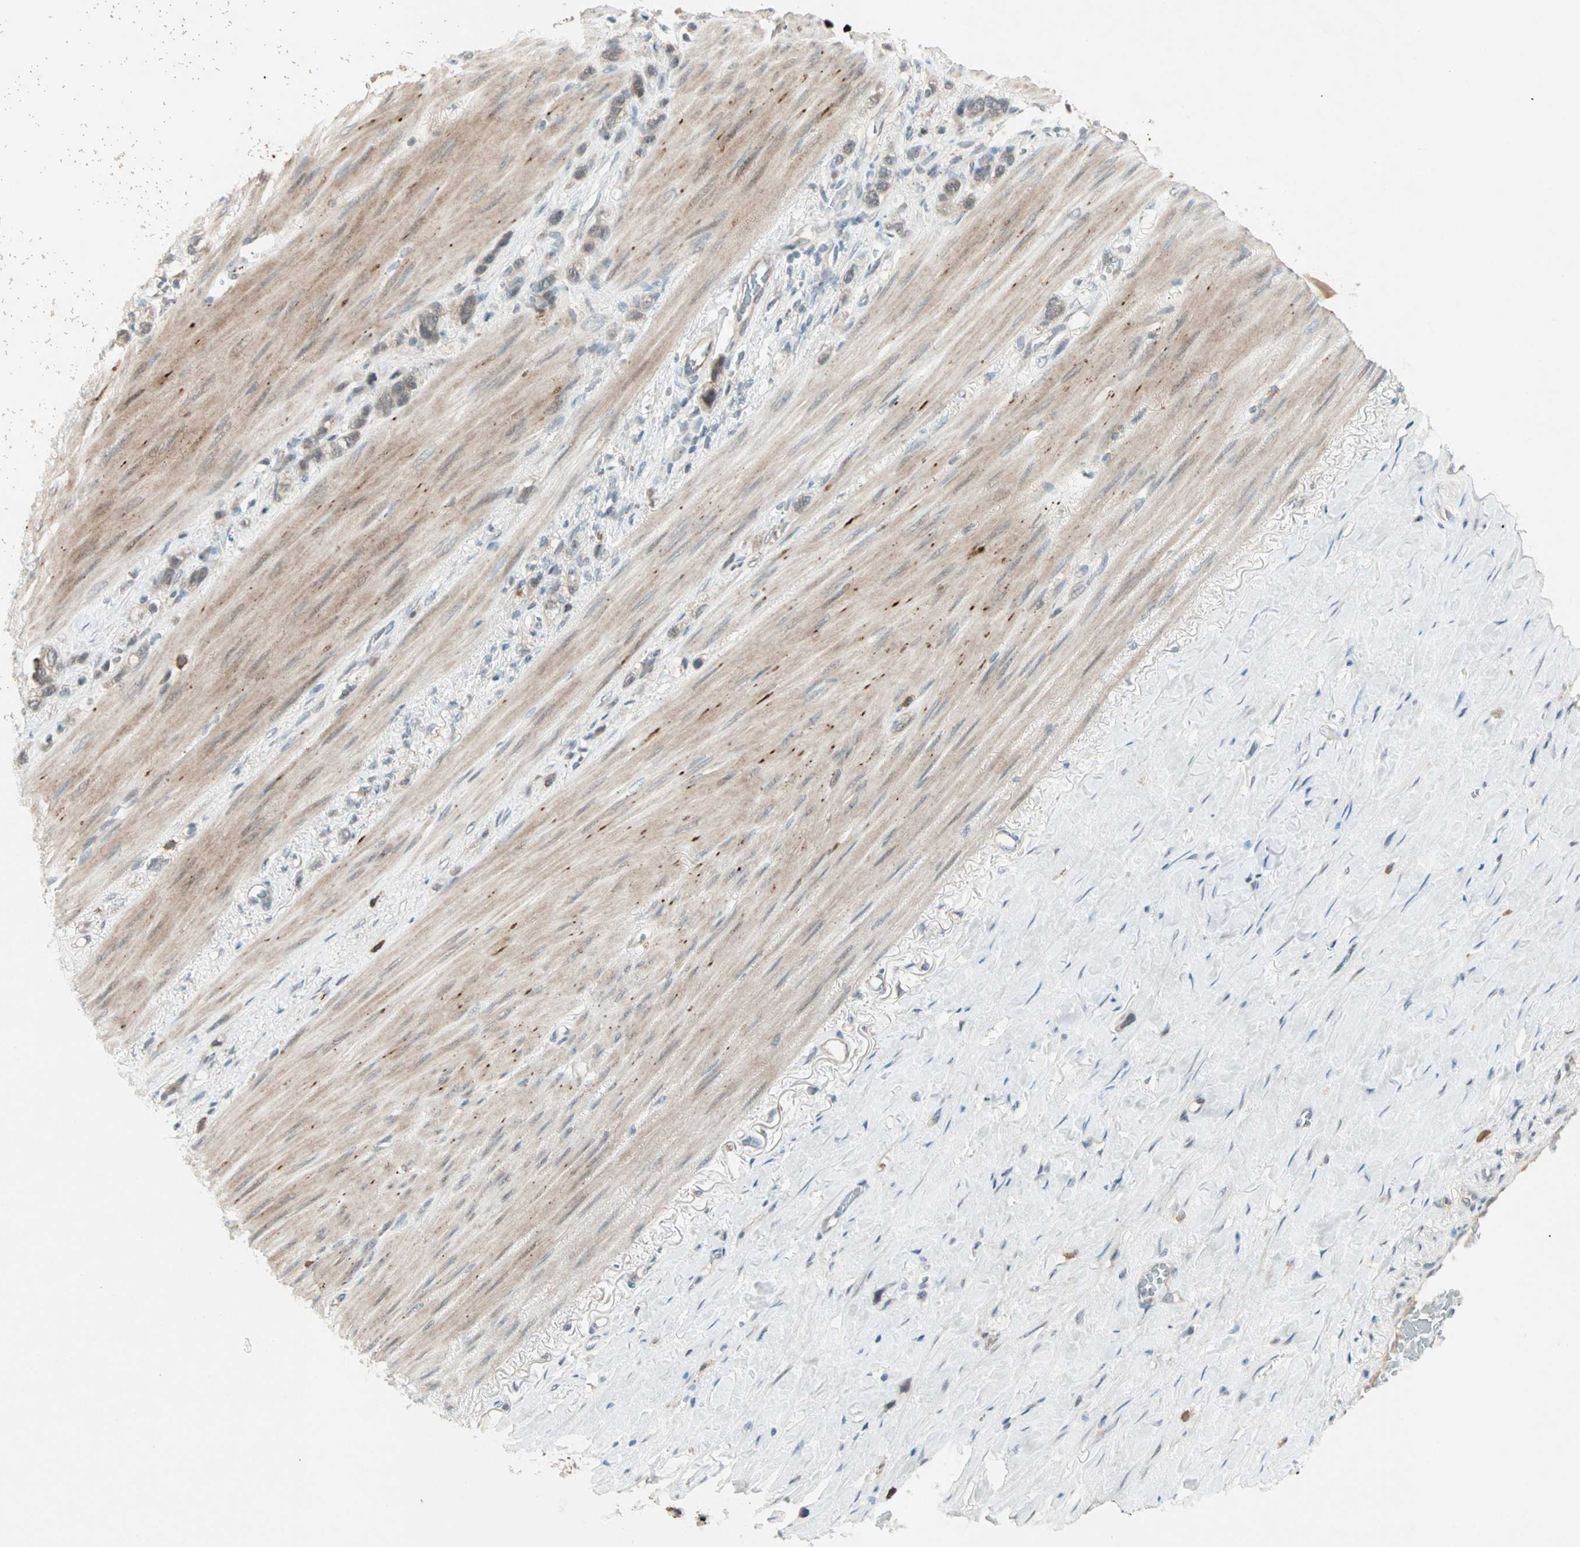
{"staining": {"intensity": "weak", "quantity": ">75%", "location": "cytoplasmic/membranous"}, "tissue": "stomach cancer", "cell_type": "Tumor cells", "image_type": "cancer", "snomed": [{"axis": "morphology", "description": "Normal tissue, NOS"}, {"axis": "morphology", "description": "Adenocarcinoma, NOS"}, {"axis": "morphology", "description": "Adenocarcinoma, High grade"}, {"axis": "topography", "description": "Stomach, upper"}, {"axis": "topography", "description": "Stomach"}], "caption": "Tumor cells exhibit weak cytoplasmic/membranous expression in approximately >75% of cells in stomach cancer.", "gene": "RTL6", "patient": {"sex": "female", "age": 65}}